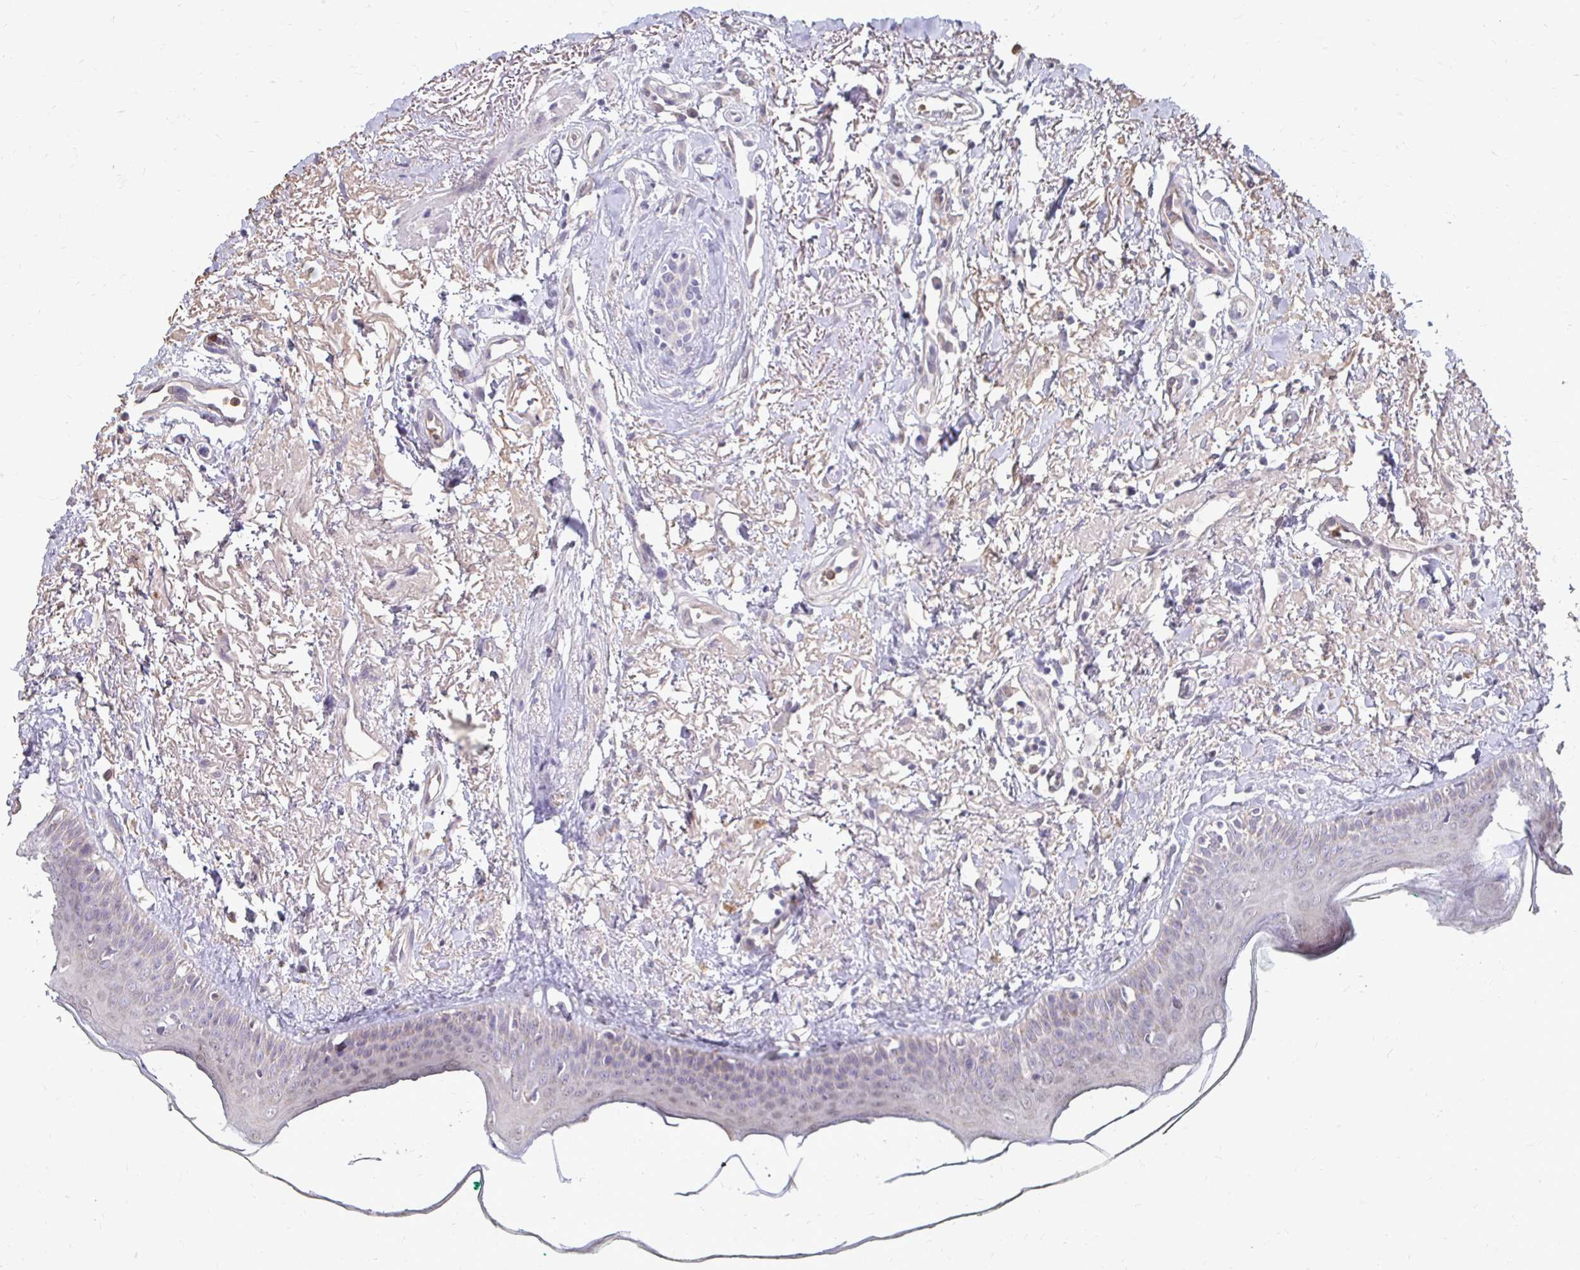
{"staining": {"intensity": "negative", "quantity": "none", "location": "none"}, "tissue": "oral mucosa", "cell_type": "Squamous epithelial cells", "image_type": "normal", "snomed": [{"axis": "morphology", "description": "Normal tissue, NOS"}, {"axis": "topography", "description": "Oral tissue"}], "caption": "The image exhibits no staining of squamous epithelial cells in normal oral mucosa. (DAB immunohistochemistry (IHC) visualized using brightfield microscopy, high magnification).", "gene": "GK2", "patient": {"sex": "female", "age": 70}}